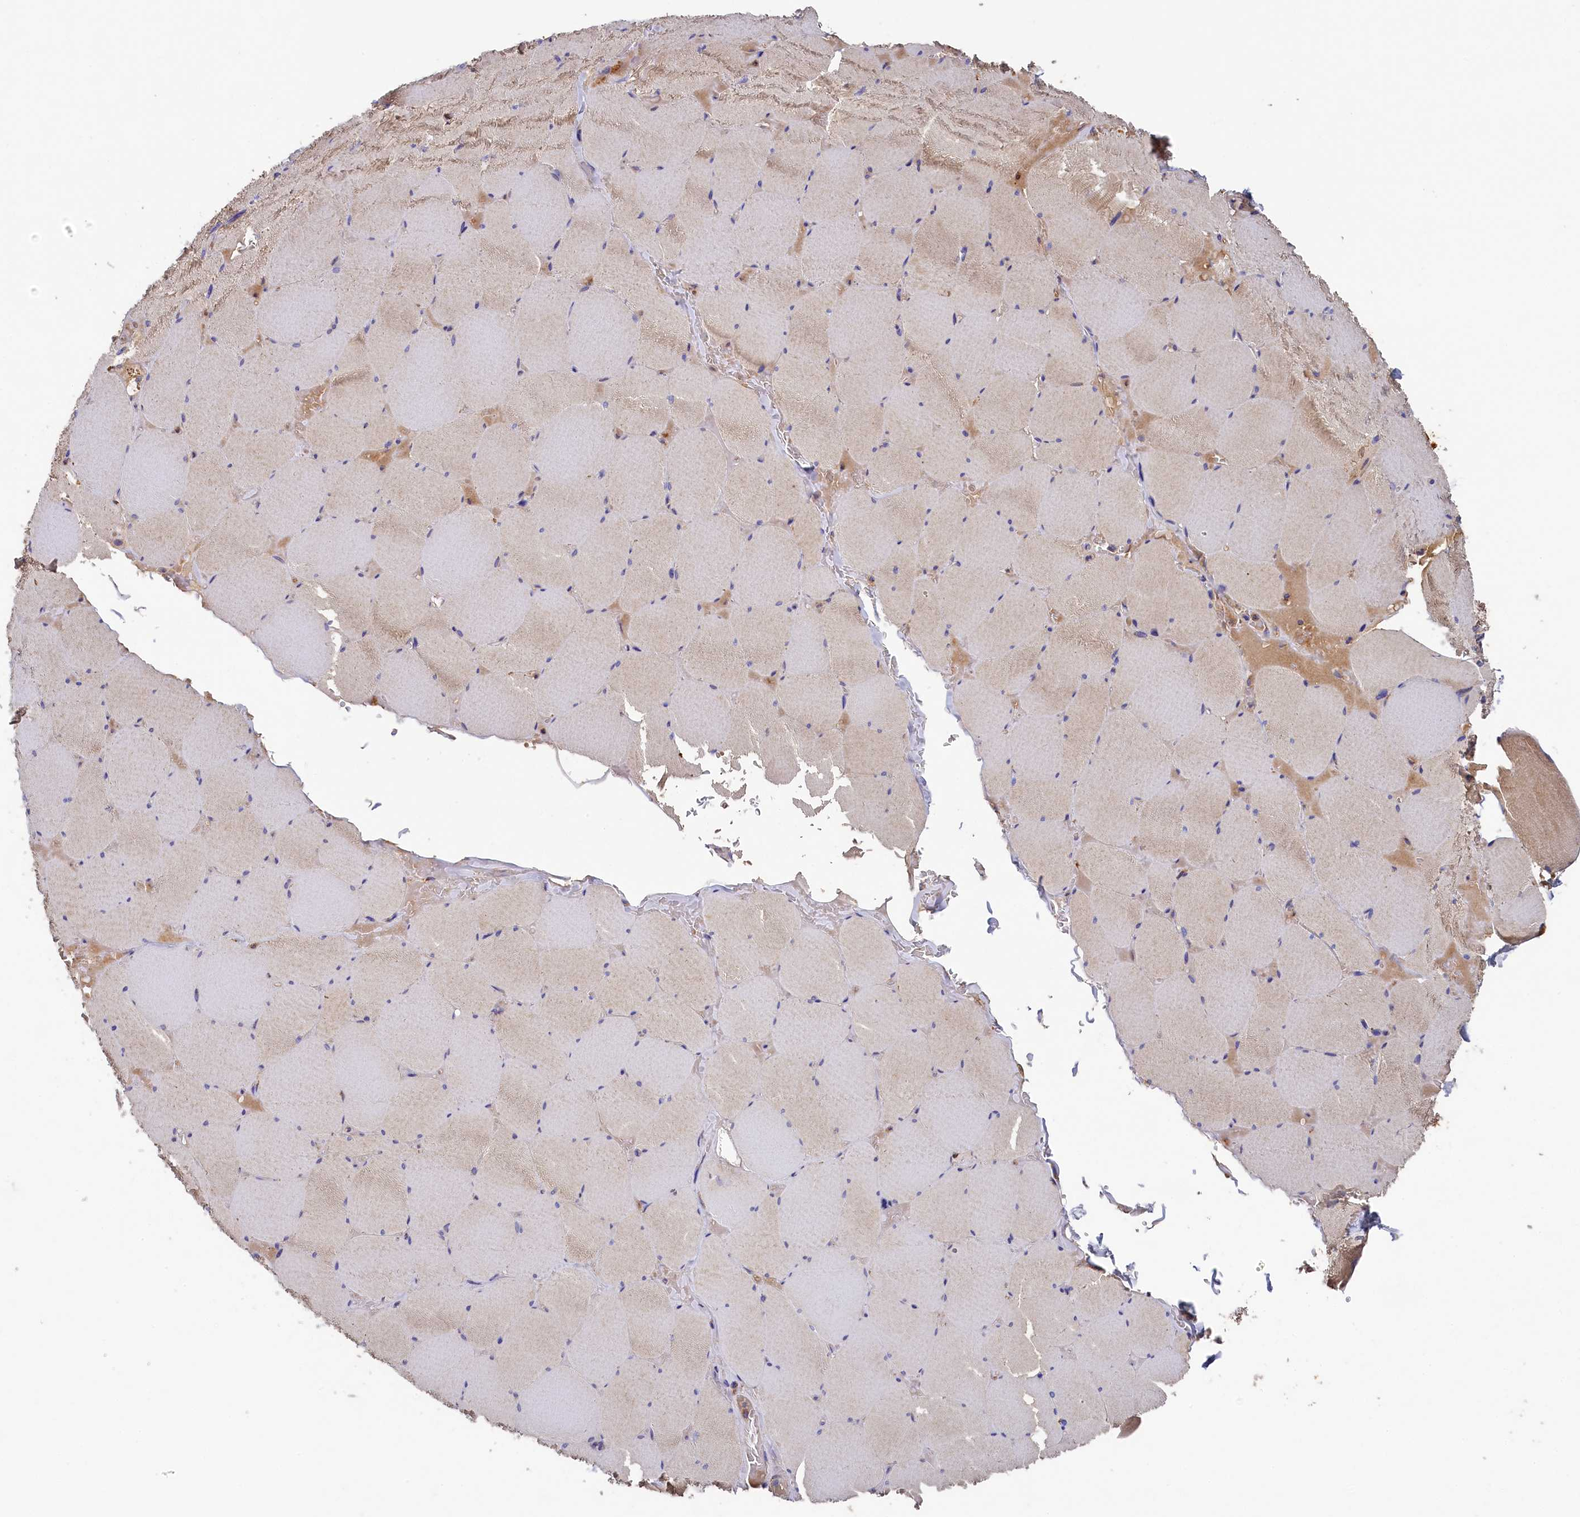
{"staining": {"intensity": "moderate", "quantity": "<25%", "location": "cytoplasmic/membranous"}, "tissue": "skeletal muscle", "cell_type": "Myocytes", "image_type": "normal", "snomed": [{"axis": "morphology", "description": "Normal tissue, NOS"}, {"axis": "topography", "description": "Skeletal muscle"}, {"axis": "topography", "description": "Head-Neck"}], "caption": "The histopathology image displays immunohistochemical staining of unremarkable skeletal muscle. There is moderate cytoplasmic/membranous staining is identified in about <25% of myocytes.", "gene": "SEC31B", "patient": {"sex": "male", "age": 66}}